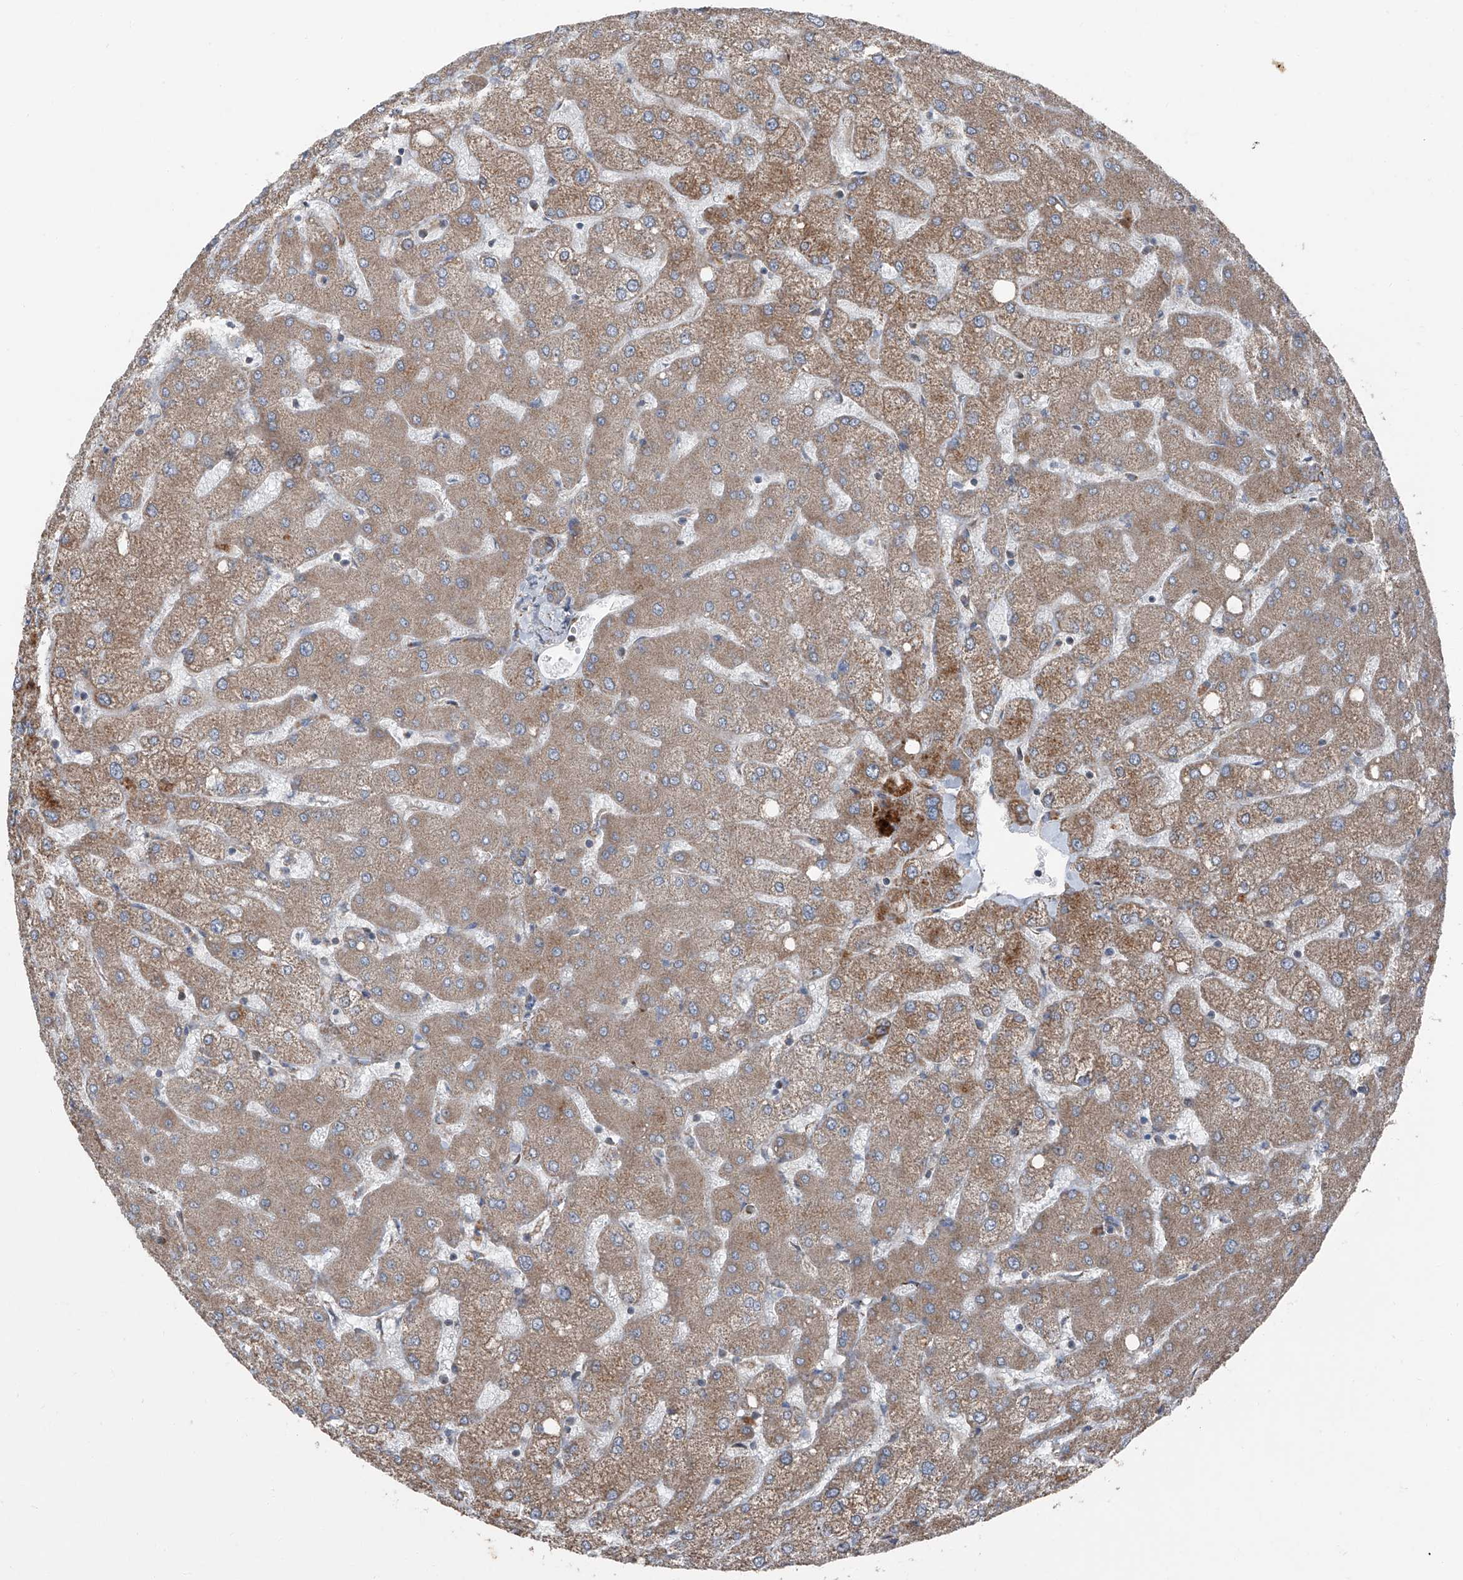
{"staining": {"intensity": "weak", "quantity": ">75%", "location": "cytoplasmic/membranous"}, "tissue": "liver", "cell_type": "Cholangiocytes", "image_type": "normal", "snomed": [{"axis": "morphology", "description": "Normal tissue, NOS"}, {"axis": "topography", "description": "Liver"}], "caption": "Immunohistochemistry staining of benign liver, which exhibits low levels of weak cytoplasmic/membranous staining in approximately >75% of cholangiocytes indicating weak cytoplasmic/membranous protein staining. The staining was performed using DAB (3,3'-diaminobenzidine) (brown) for protein detection and nuclei were counterstained in hematoxylin (blue).", "gene": "LIMK1", "patient": {"sex": "female", "age": 54}}